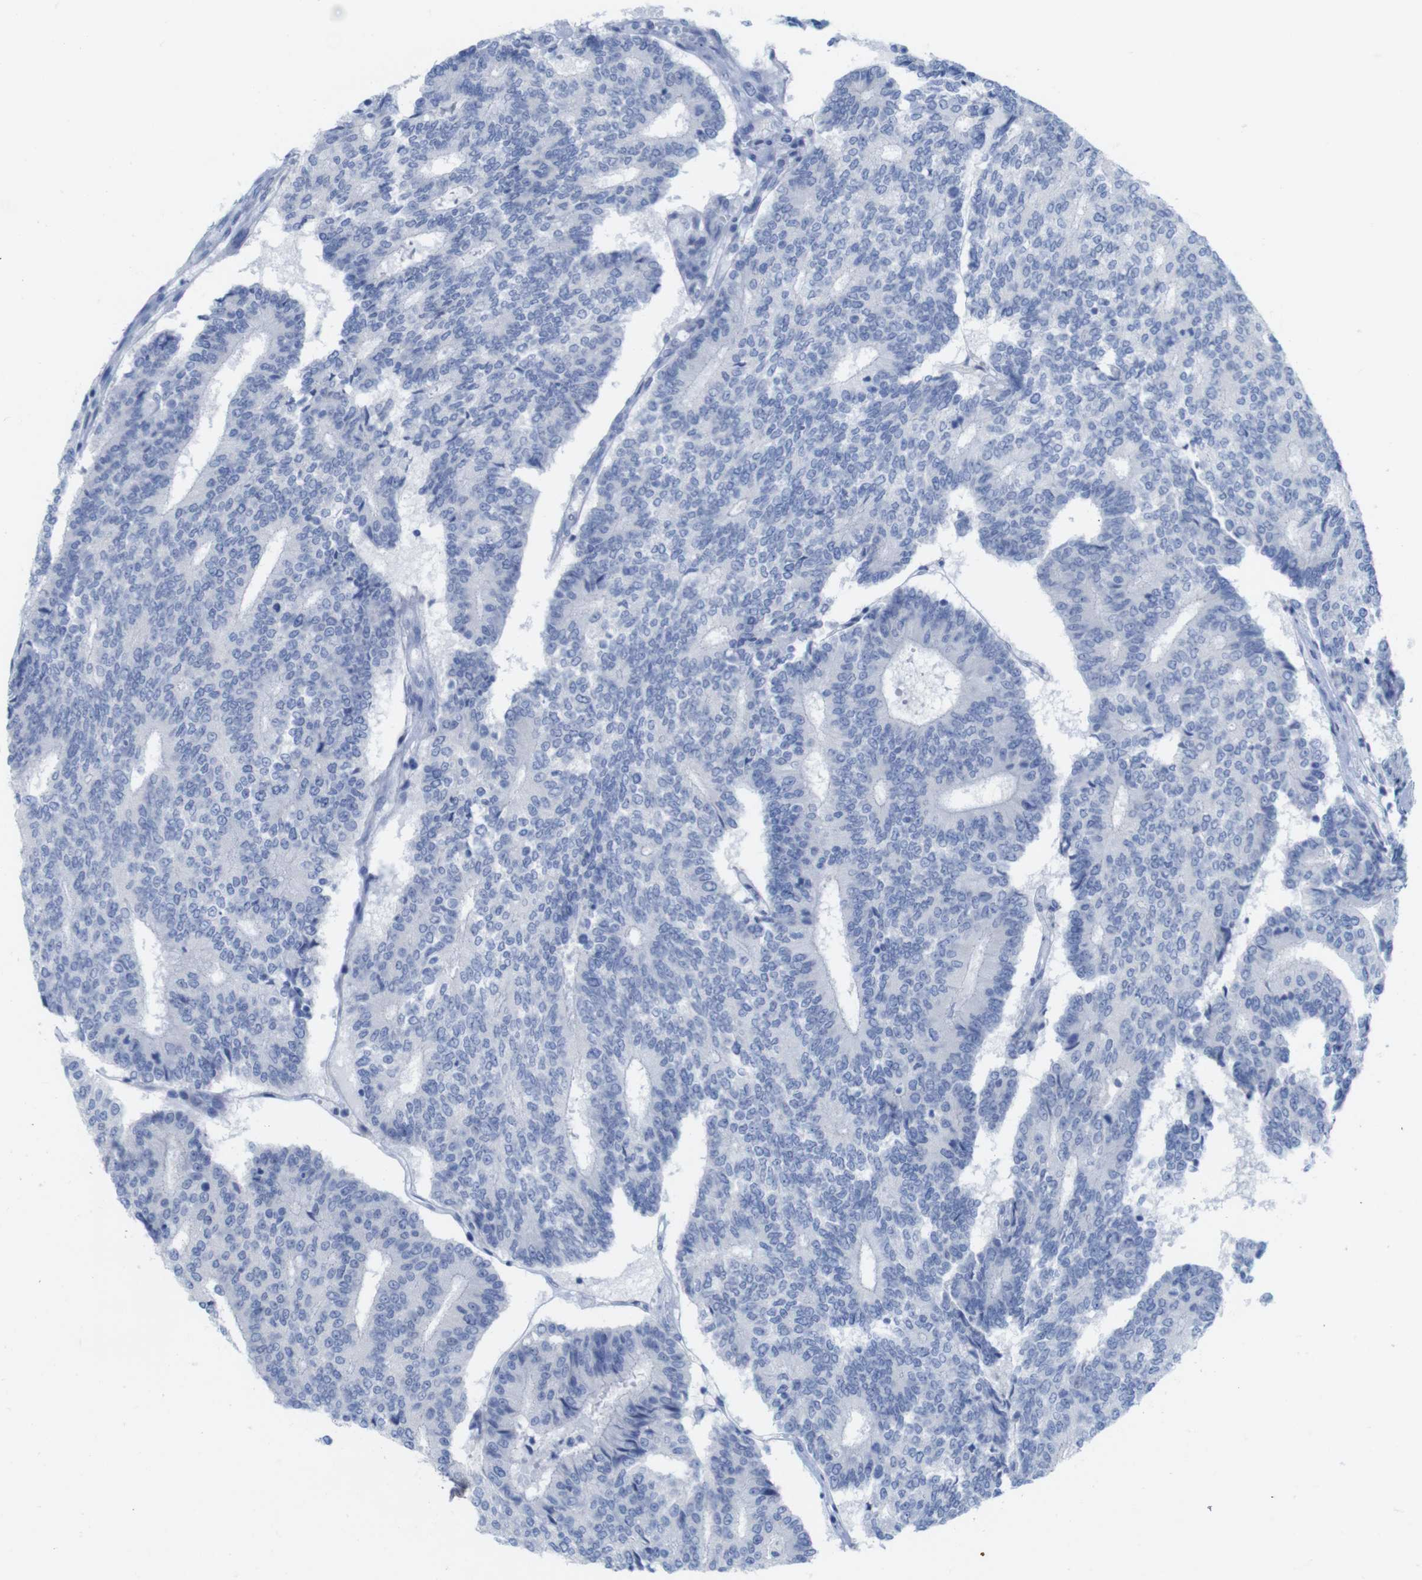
{"staining": {"intensity": "negative", "quantity": "none", "location": "none"}, "tissue": "prostate cancer", "cell_type": "Tumor cells", "image_type": "cancer", "snomed": [{"axis": "morphology", "description": "Normal tissue, NOS"}, {"axis": "morphology", "description": "Adenocarcinoma, High grade"}, {"axis": "topography", "description": "Prostate"}, {"axis": "topography", "description": "Seminal veicle"}], "caption": "Histopathology image shows no protein staining in tumor cells of prostate cancer (adenocarcinoma (high-grade)) tissue.", "gene": "PNMA1", "patient": {"sex": "male", "age": 55}}